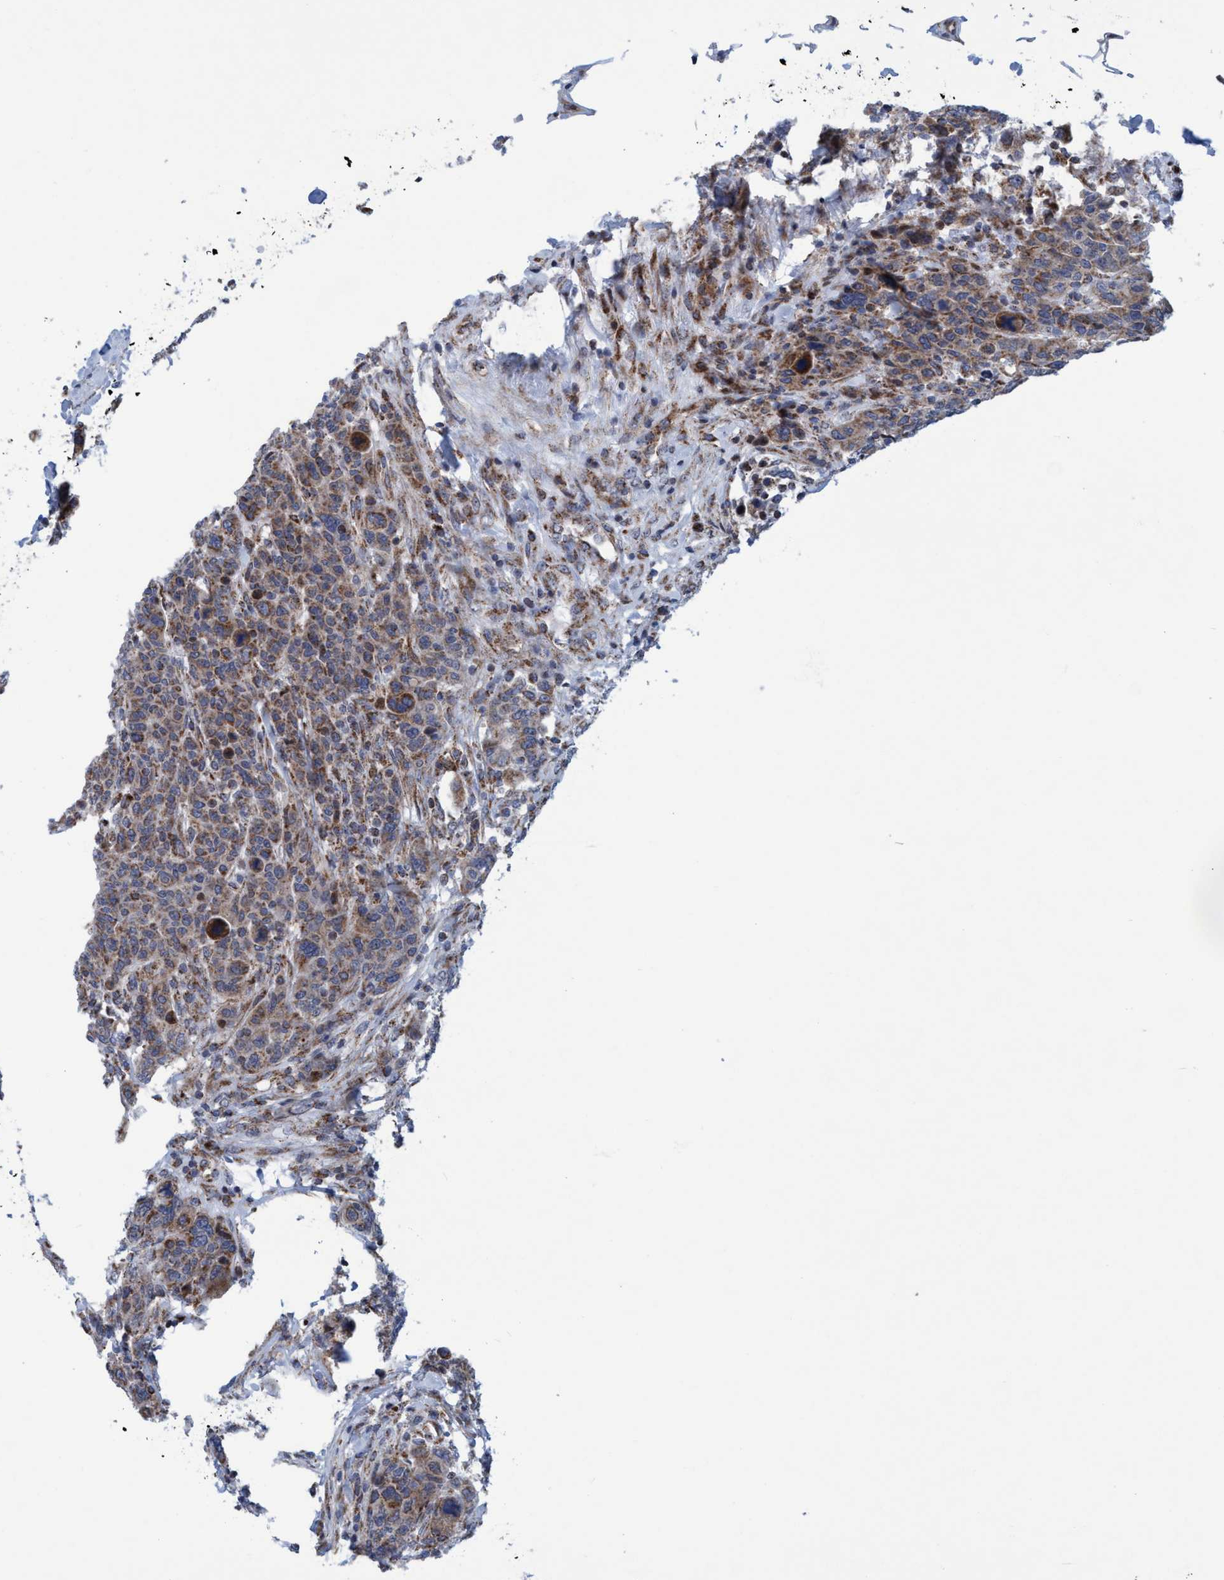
{"staining": {"intensity": "weak", "quantity": ">75%", "location": "cytoplasmic/membranous"}, "tissue": "breast cancer", "cell_type": "Tumor cells", "image_type": "cancer", "snomed": [{"axis": "morphology", "description": "Duct carcinoma"}, {"axis": "topography", "description": "Breast"}], "caption": "Tumor cells demonstrate low levels of weak cytoplasmic/membranous staining in about >75% of cells in breast infiltrating ductal carcinoma.", "gene": "POLR1F", "patient": {"sex": "female", "age": 37}}